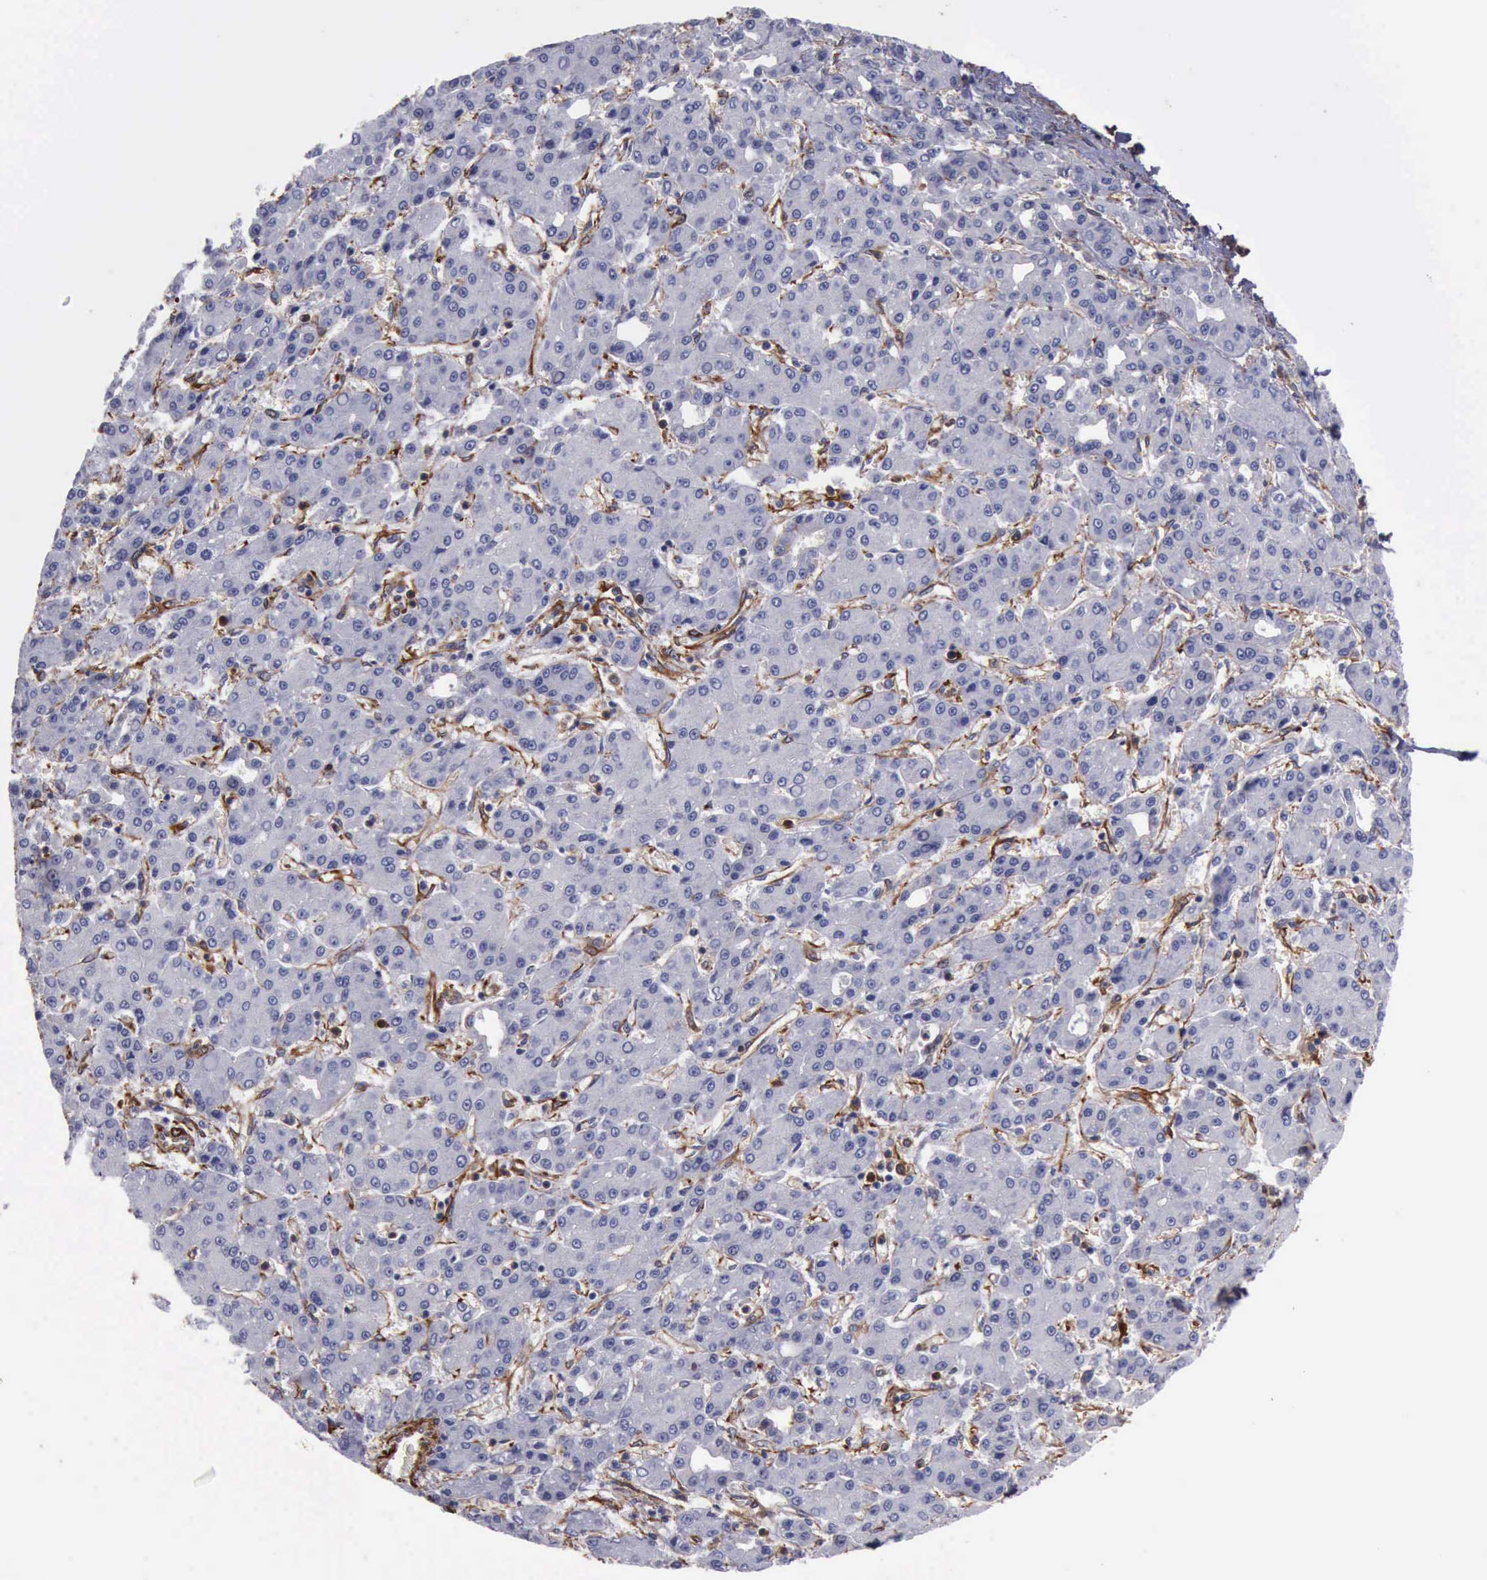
{"staining": {"intensity": "negative", "quantity": "none", "location": "none"}, "tissue": "liver cancer", "cell_type": "Tumor cells", "image_type": "cancer", "snomed": [{"axis": "morphology", "description": "Carcinoma, Hepatocellular, NOS"}, {"axis": "topography", "description": "Liver"}], "caption": "DAB (3,3'-diaminobenzidine) immunohistochemical staining of human liver cancer (hepatocellular carcinoma) displays no significant positivity in tumor cells.", "gene": "FLNA", "patient": {"sex": "male", "age": 69}}